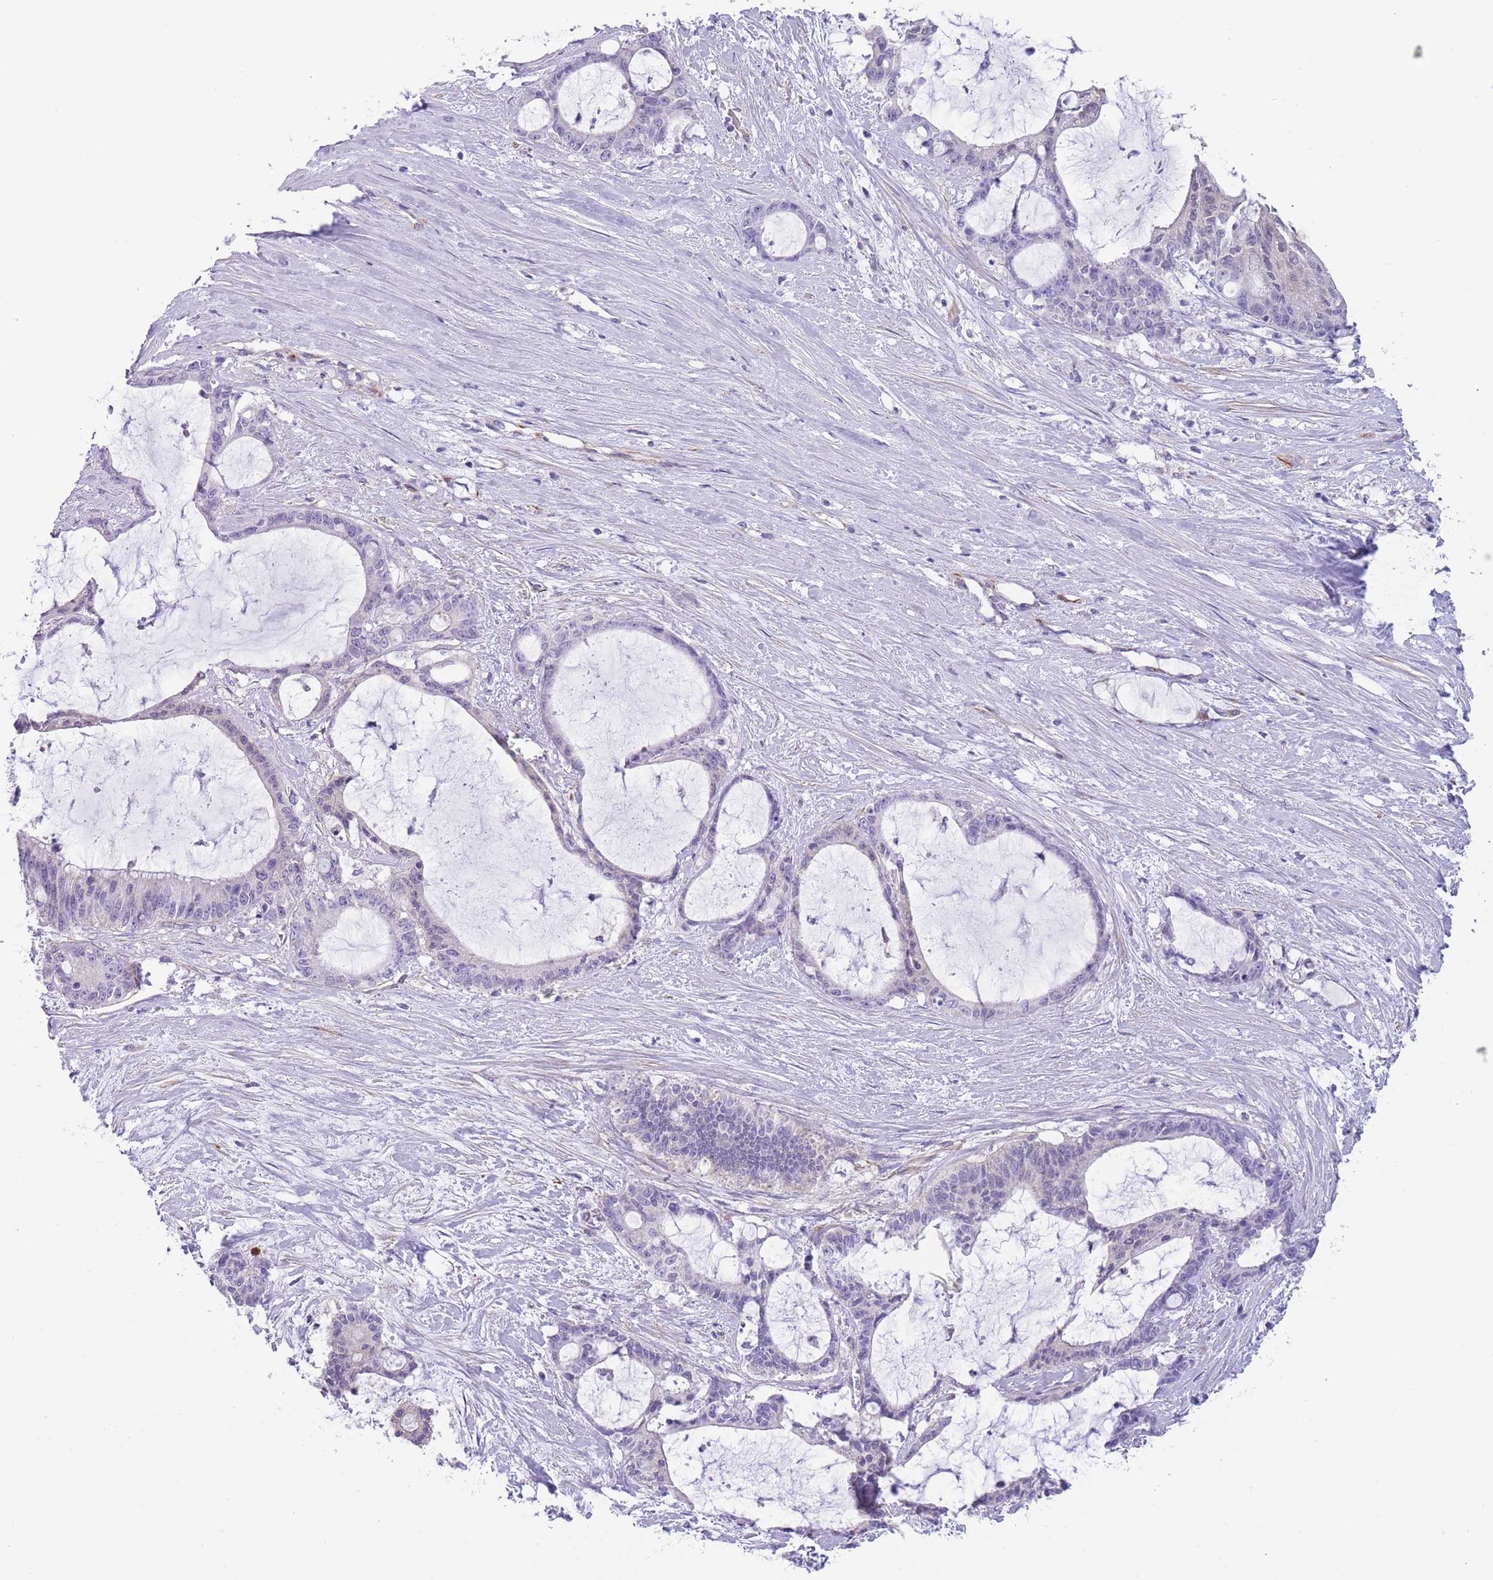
{"staining": {"intensity": "negative", "quantity": "none", "location": "none"}, "tissue": "liver cancer", "cell_type": "Tumor cells", "image_type": "cancer", "snomed": [{"axis": "morphology", "description": "Normal tissue, NOS"}, {"axis": "morphology", "description": "Cholangiocarcinoma"}, {"axis": "topography", "description": "Liver"}, {"axis": "topography", "description": "Peripheral nerve tissue"}], "caption": "Immunohistochemical staining of human liver cholangiocarcinoma shows no significant positivity in tumor cells. (DAB (3,3'-diaminobenzidine) immunohistochemistry with hematoxylin counter stain).", "gene": "TSGA13", "patient": {"sex": "female", "age": 73}}